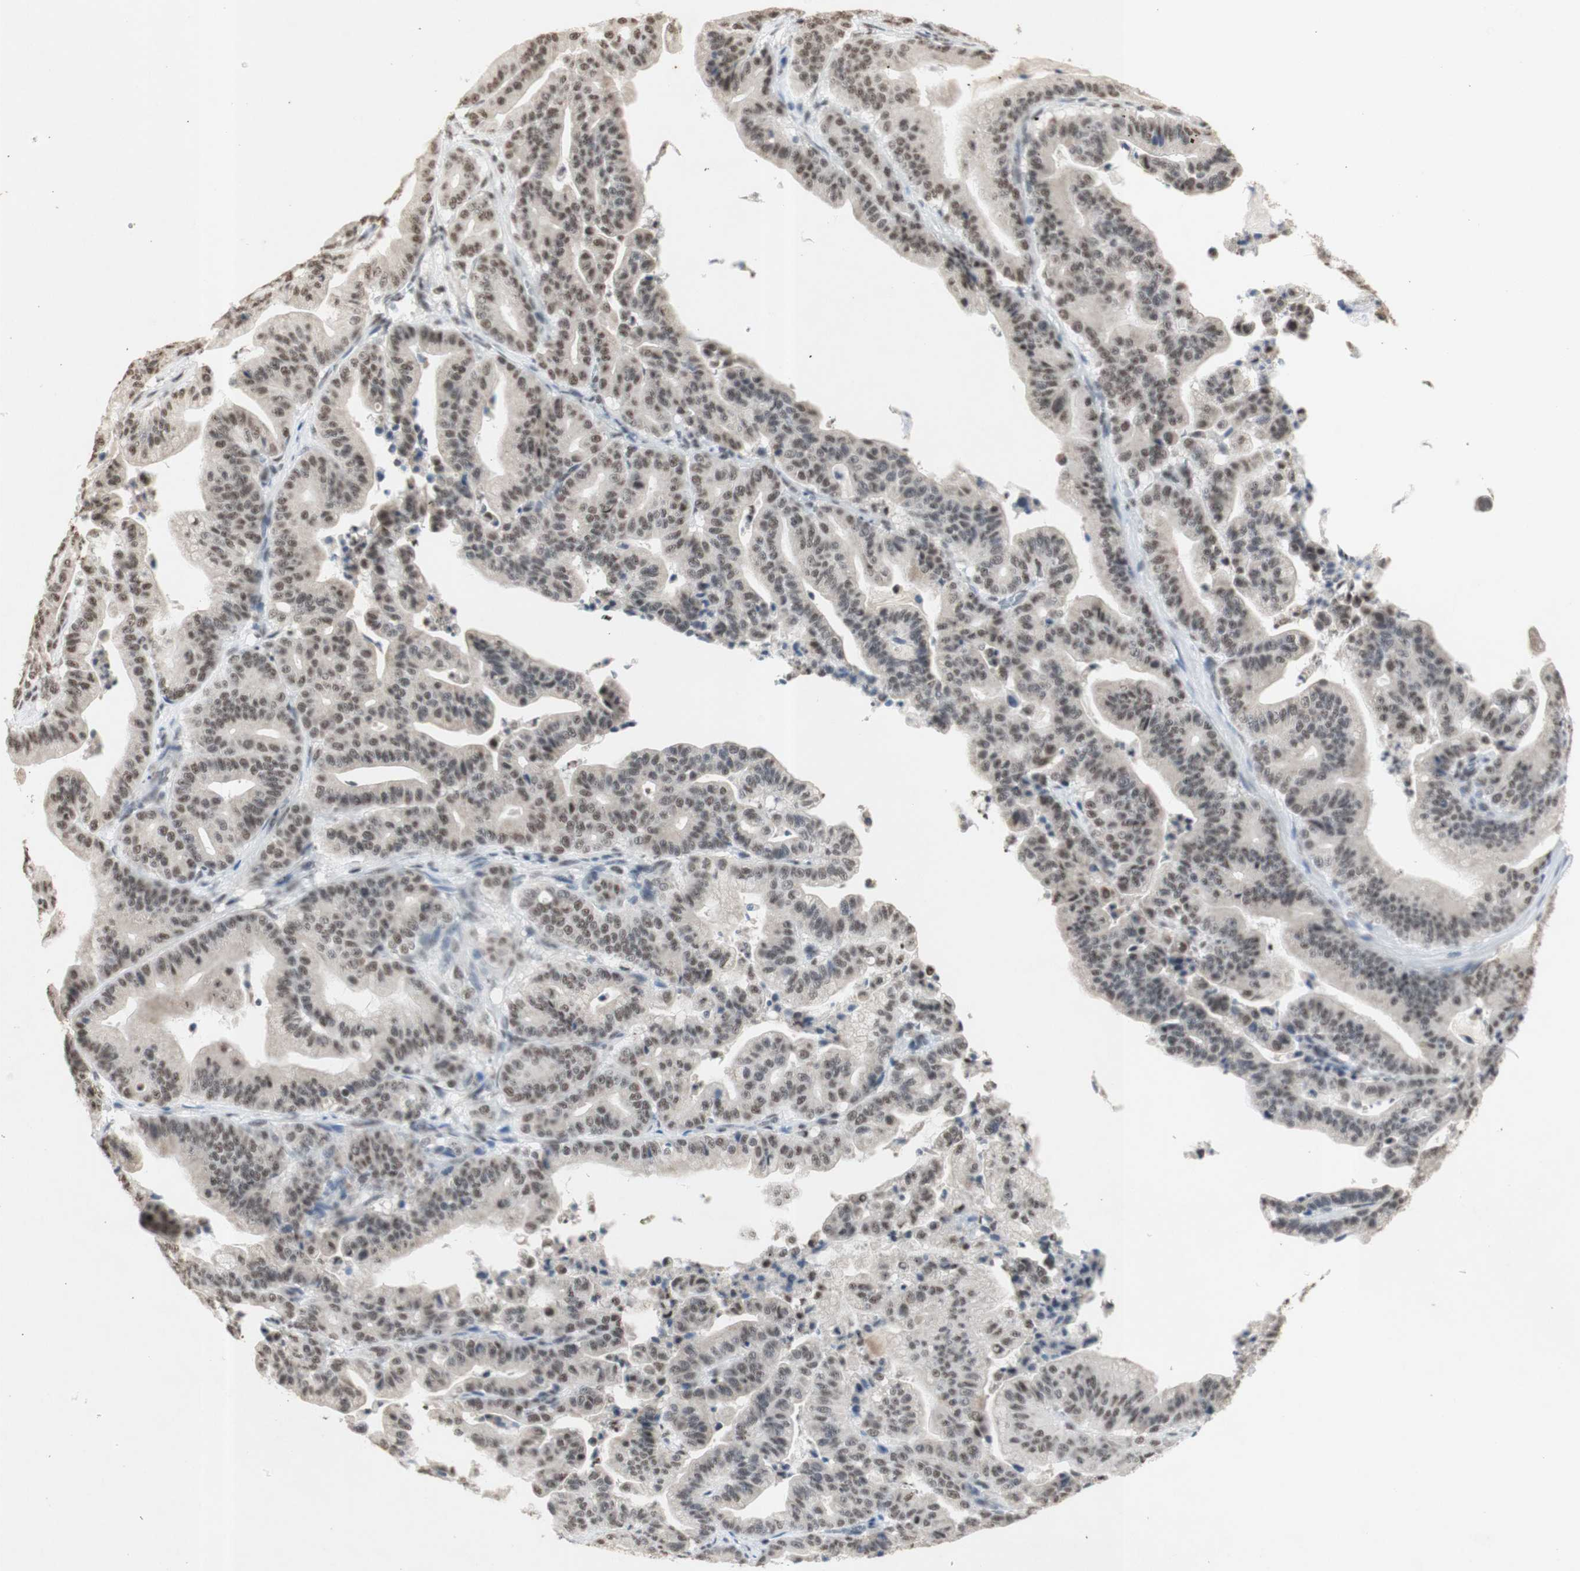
{"staining": {"intensity": "moderate", "quantity": ">75%", "location": "nuclear"}, "tissue": "pancreatic cancer", "cell_type": "Tumor cells", "image_type": "cancer", "snomed": [{"axis": "morphology", "description": "Adenocarcinoma, NOS"}, {"axis": "topography", "description": "Pancreas"}], "caption": "Pancreatic adenocarcinoma stained with a protein marker demonstrates moderate staining in tumor cells.", "gene": "SNRPB", "patient": {"sex": "male", "age": 63}}